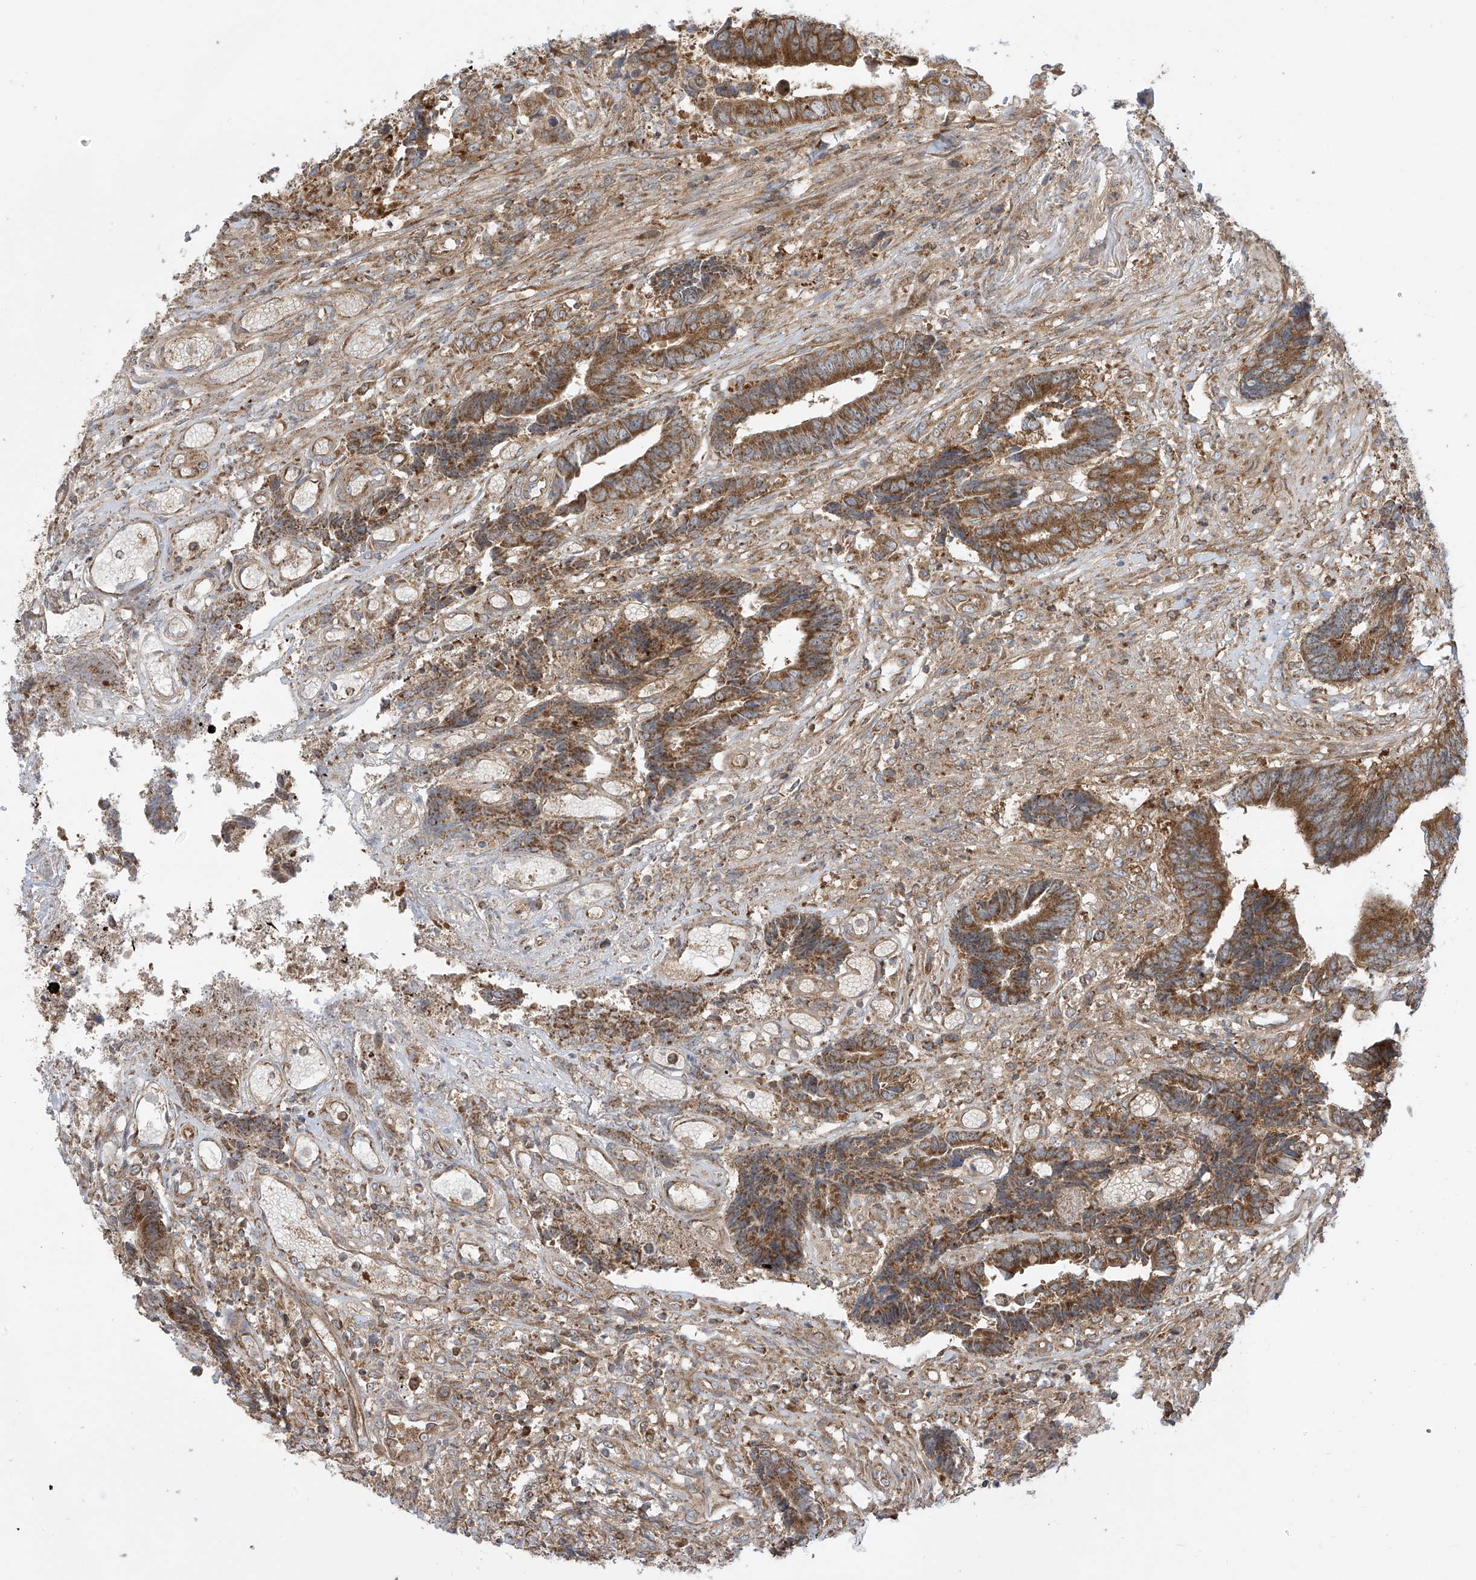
{"staining": {"intensity": "moderate", "quantity": ">75%", "location": "cytoplasmic/membranous"}, "tissue": "colorectal cancer", "cell_type": "Tumor cells", "image_type": "cancer", "snomed": [{"axis": "morphology", "description": "Adenocarcinoma, NOS"}, {"axis": "topography", "description": "Rectum"}], "caption": "Colorectal cancer (adenocarcinoma) stained with a brown dye shows moderate cytoplasmic/membranous positive staining in about >75% of tumor cells.", "gene": "REPS1", "patient": {"sex": "male", "age": 84}}